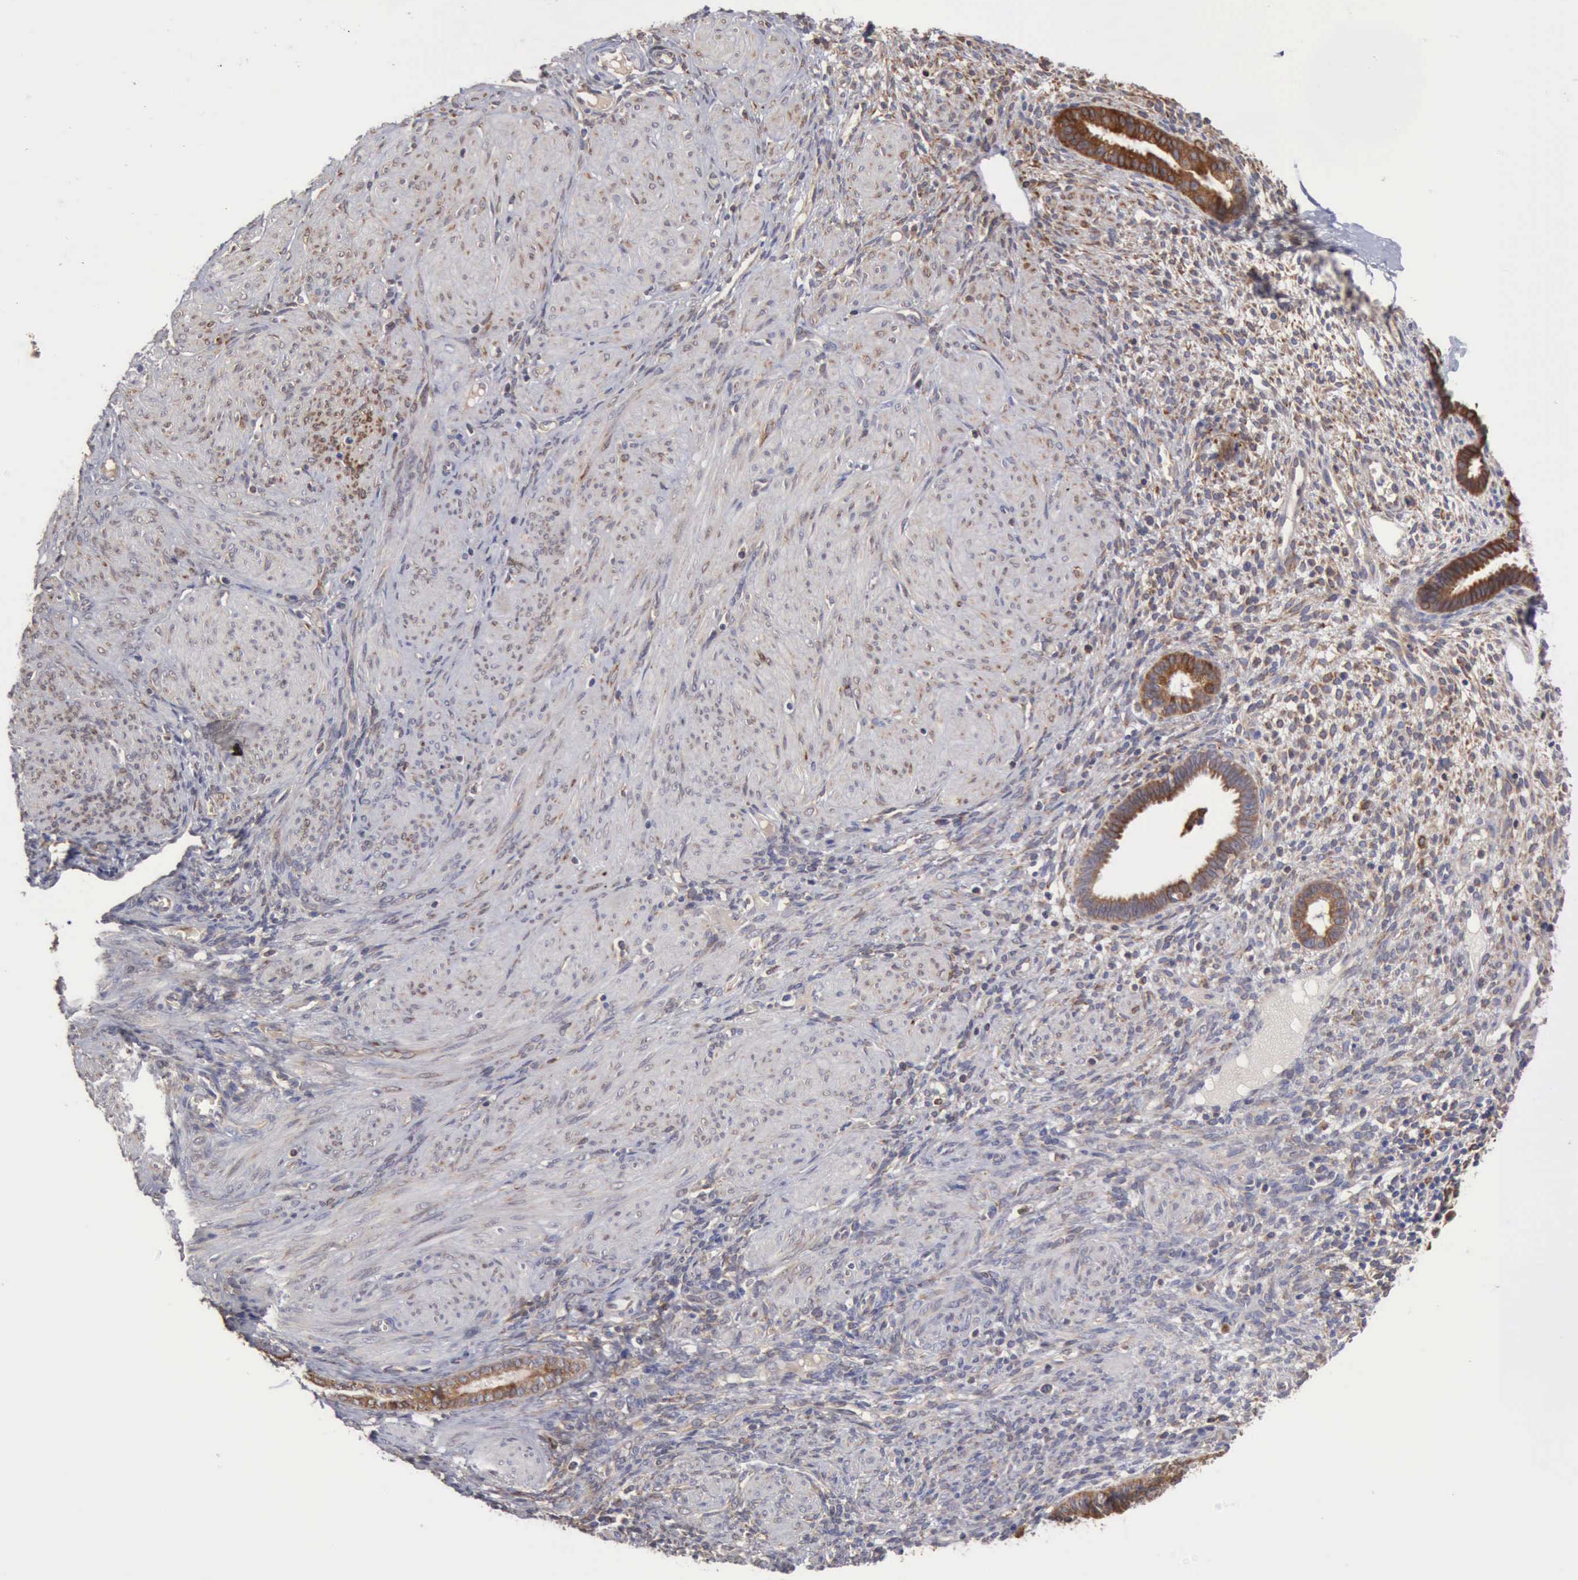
{"staining": {"intensity": "moderate", "quantity": "25%-75%", "location": "cytoplasmic/membranous"}, "tissue": "endometrium", "cell_type": "Cells in endometrial stroma", "image_type": "normal", "snomed": [{"axis": "morphology", "description": "Normal tissue, NOS"}, {"axis": "topography", "description": "Endometrium"}], "caption": "Unremarkable endometrium was stained to show a protein in brown. There is medium levels of moderate cytoplasmic/membranous staining in about 25%-75% of cells in endometrial stroma. (IHC, brightfield microscopy, high magnification).", "gene": "APOL2", "patient": {"sex": "female", "age": 72}}